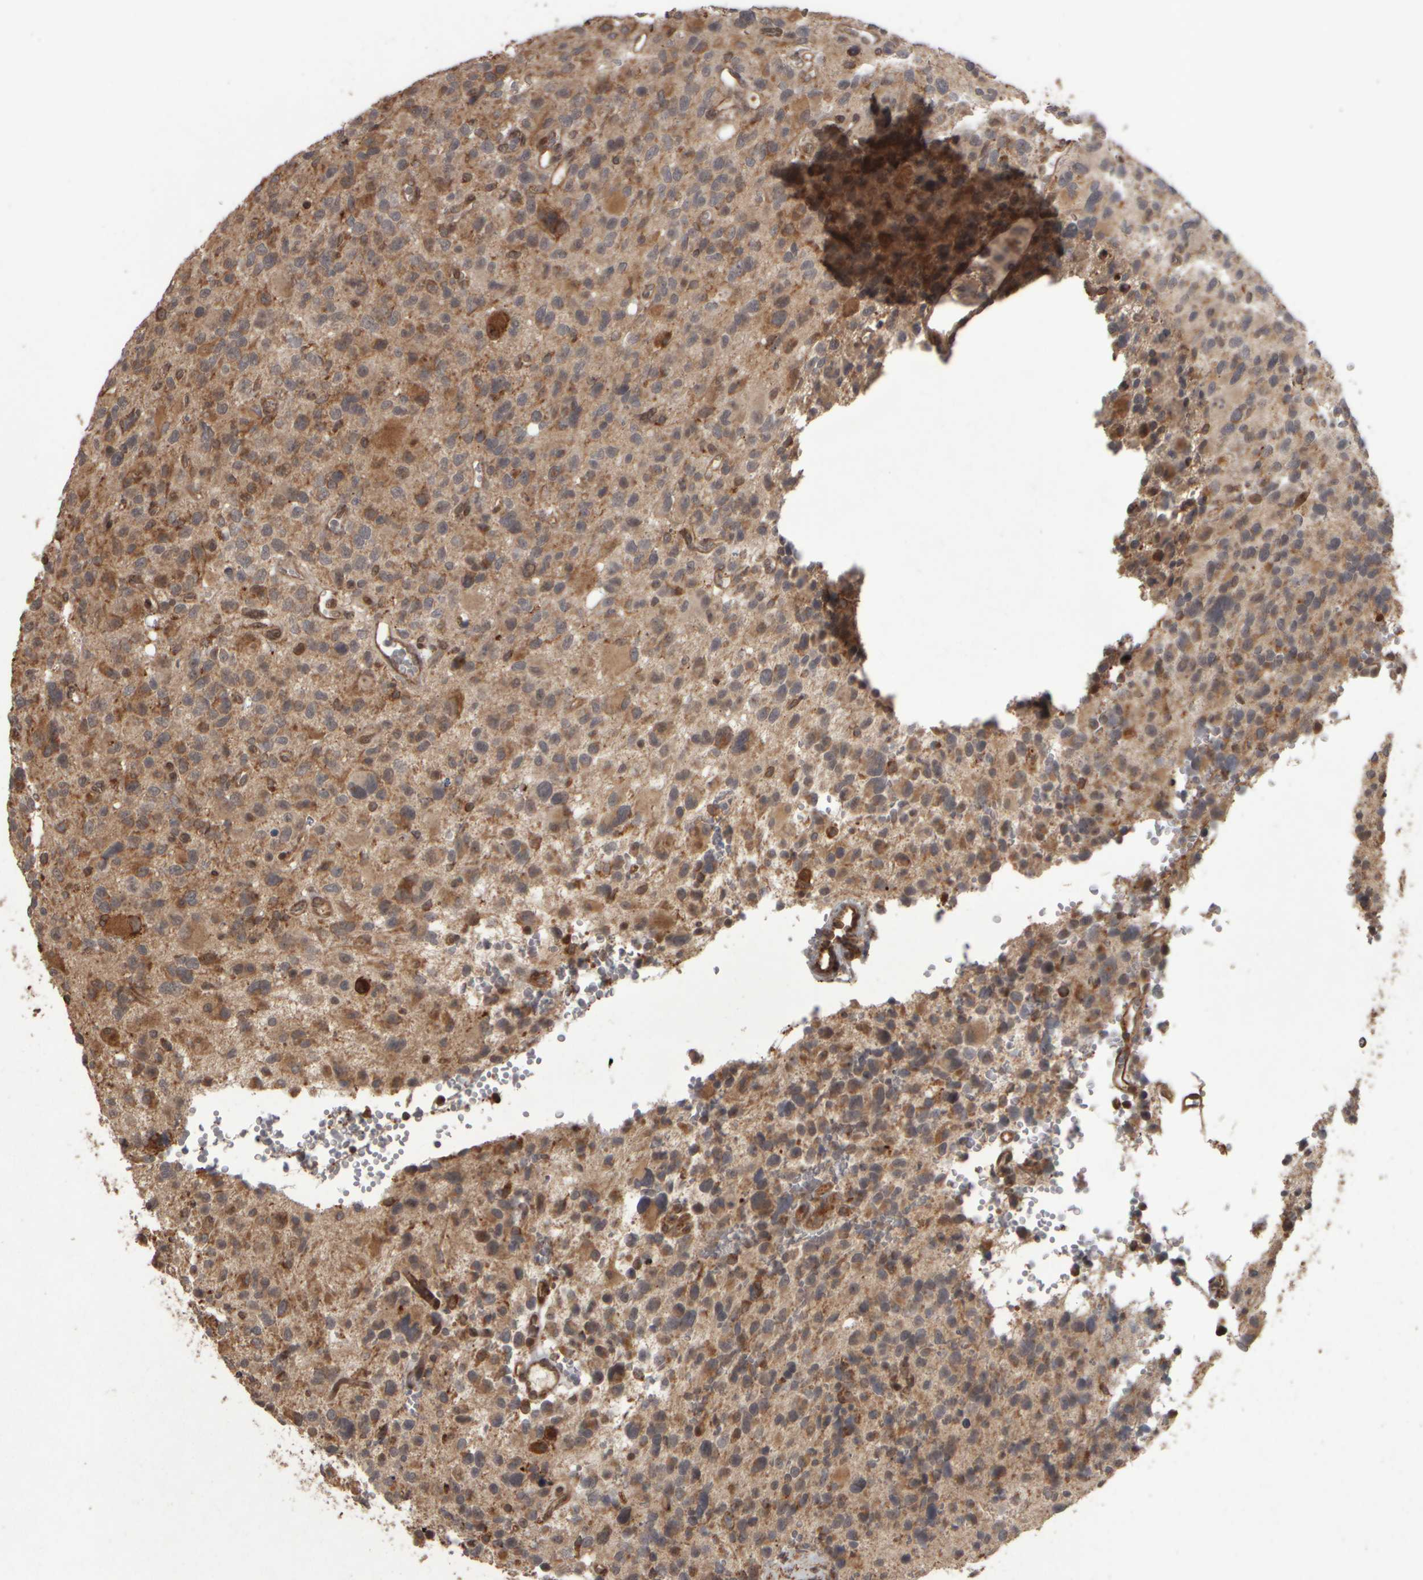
{"staining": {"intensity": "moderate", "quantity": ">75%", "location": "cytoplasmic/membranous"}, "tissue": "glioma", "cell_type": "Tumor cells", "image_type": "cancer", "snomed": [{"axis": "morphology", "description": "Glioma, malignant, High grade"}, {"axis": "topography", "description": "Brain"}], "caption": "Immunohistochemistry staining of high-grade glioma (malignant), which demonstrates medium levels of moderate cytoplasmic/membranous staining in approximately >75% of tumor cells indicating moderate cytoplasmic/membranous protein positivity. The staining was performed using DAB (brown) for protein detection and nuclei were counterstained in hematoxylin (blue).", "gene": "AGBL3", "patient": {"sex": "male", "age": 48}}